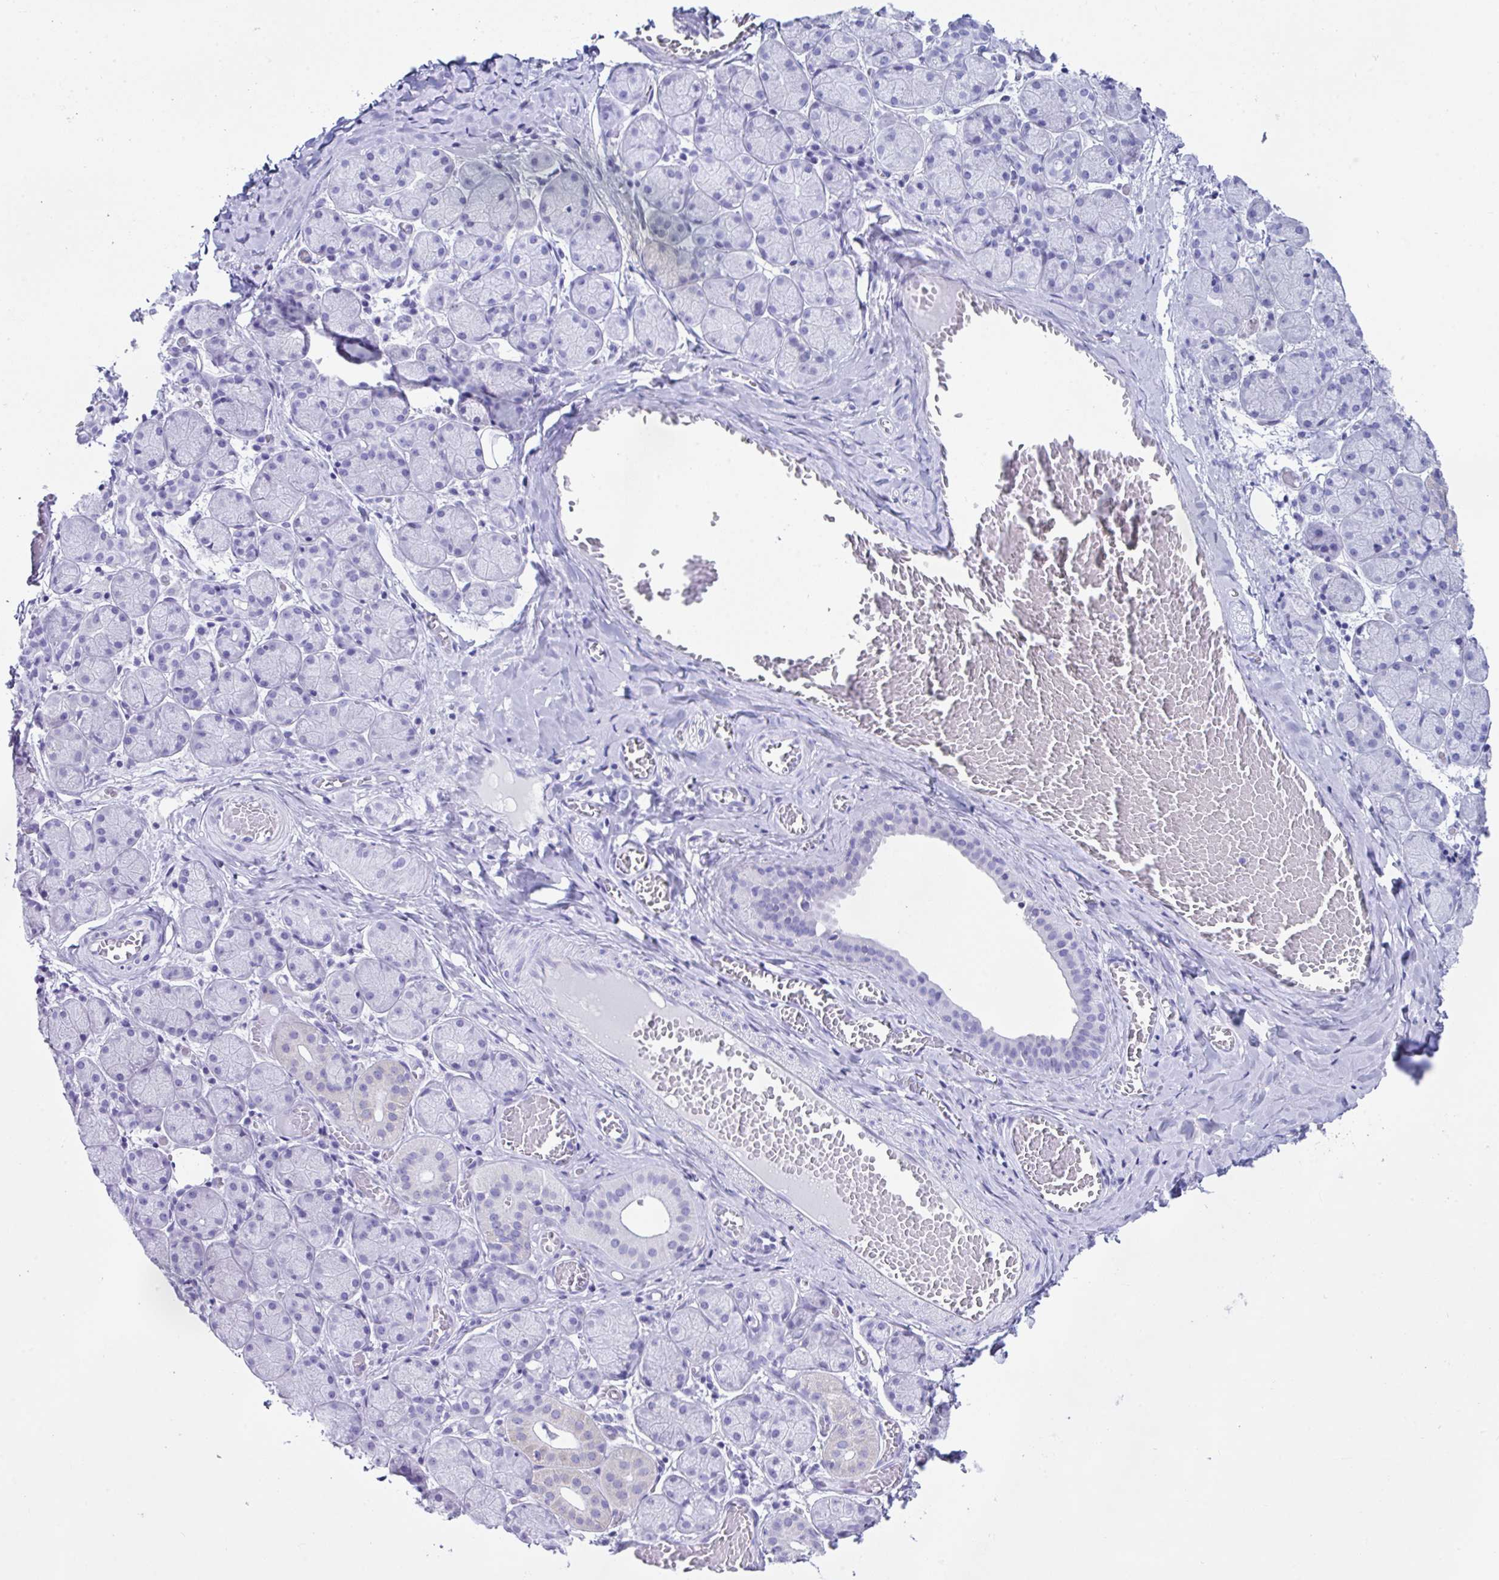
{"staining": {"intensity": "negative", "quantity": "none", "location": "none"}, "tissue": "salivary gland", "cell_type": "Glandular cells", "image_type": "normal", "snomed": [{"axis": "morphology", "description": "Normal tissue, NOS"}, {"axis": "topography", "description": "Salivary gland"}], "caption": "This is an IHC micrograph of normal human salivary gland. There is no staining in glandular cells.", "gene": "LGALS4", "patient": {"sex": "female", "age": 24}}